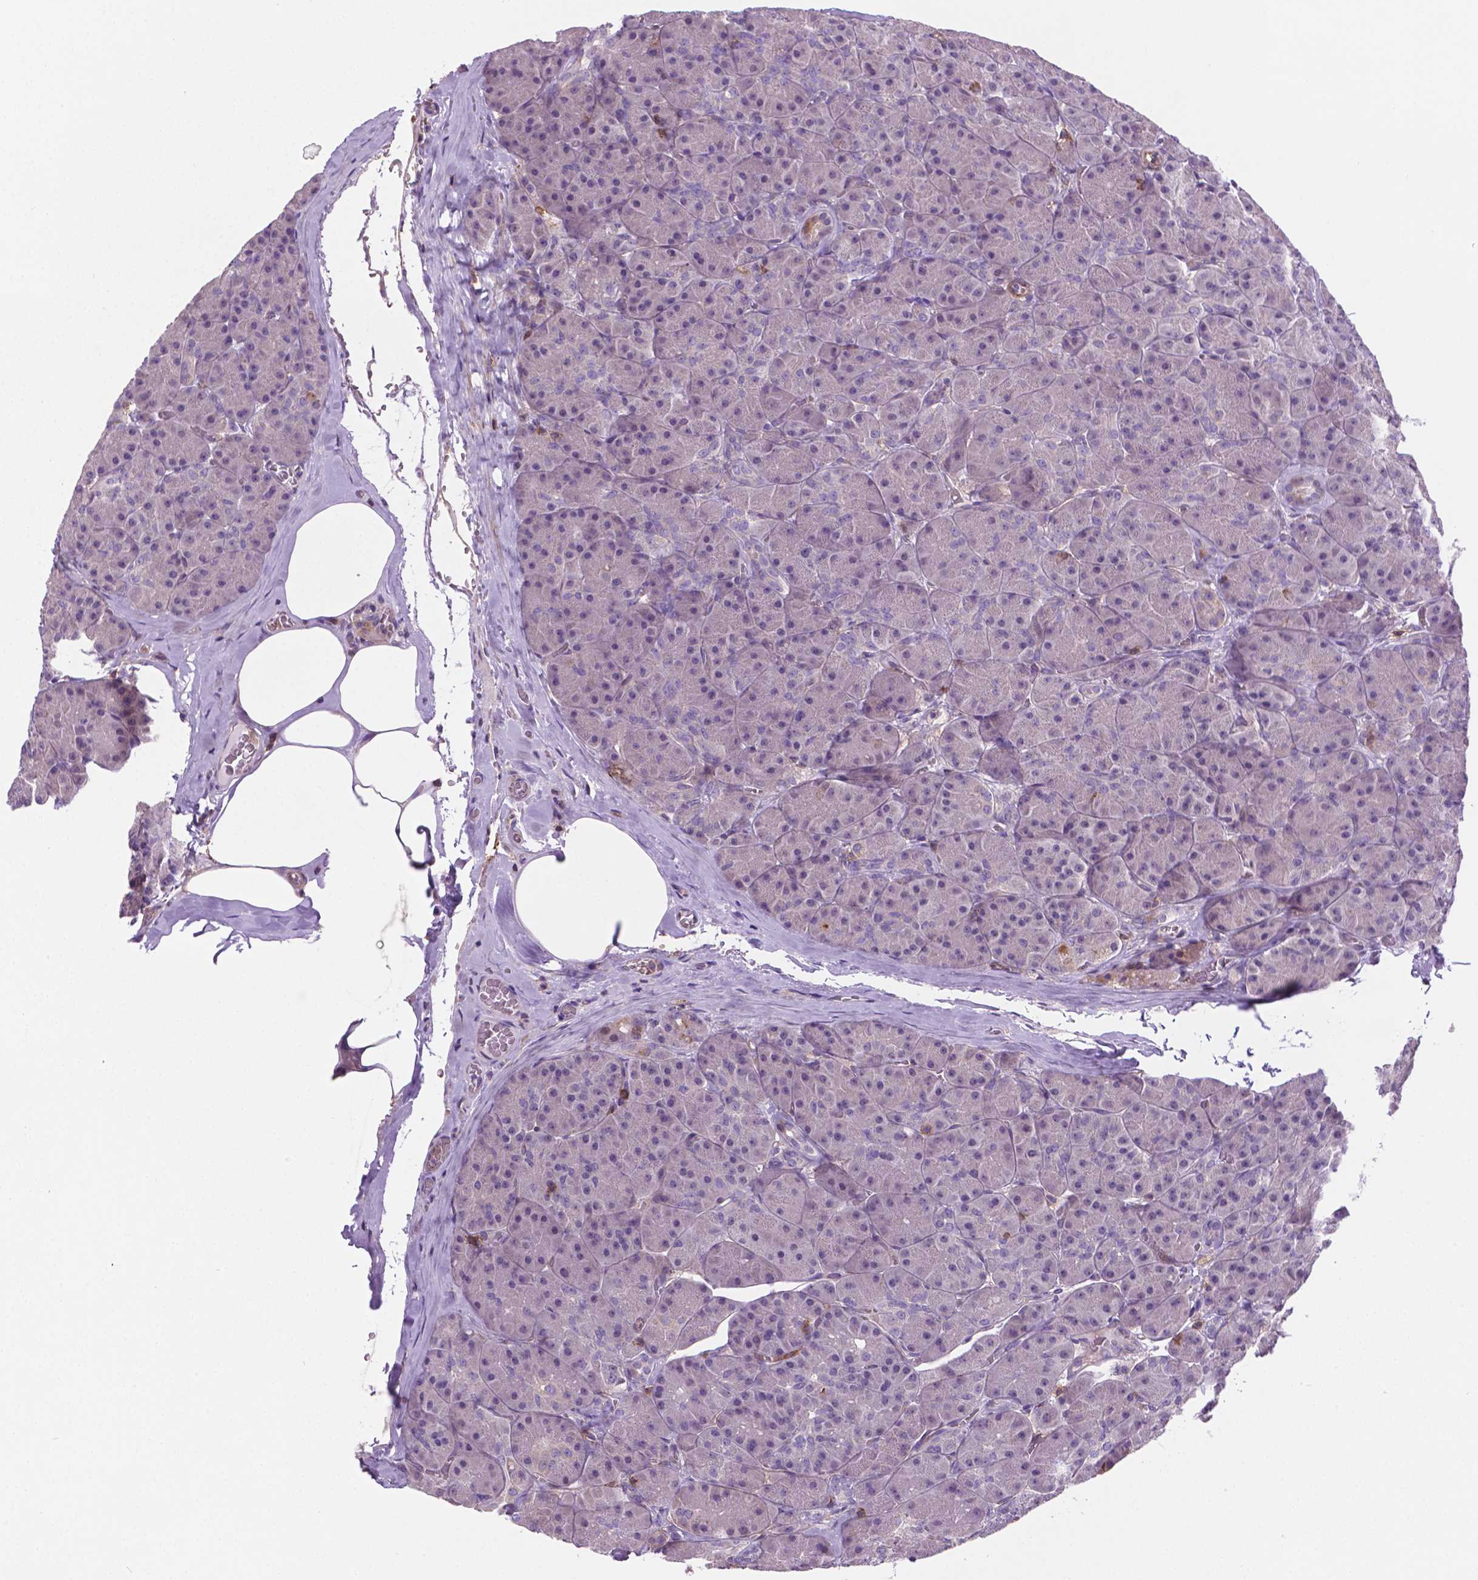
{"staining": {"intensity": "moderate", "quantity": "<25%", "location": "cytoplasmic/membranous"}, "tissue": "pancreas", "cell_type": "Exocrine glandular cells", "image_type": "normal", "snomed": [{"axis": "morphology", "description": "Normal tissue, NOS"}, {"axis": "topography", "description": "Pancreas"}], "caption": "The image exhibits staining of normal pancreas, revealing moderate cytoplasmic/membranous protein expression (brown color) within exocrine glandular cells.", "gene": "ACAD10", "patient": {"sex": "male", "age": 57}}